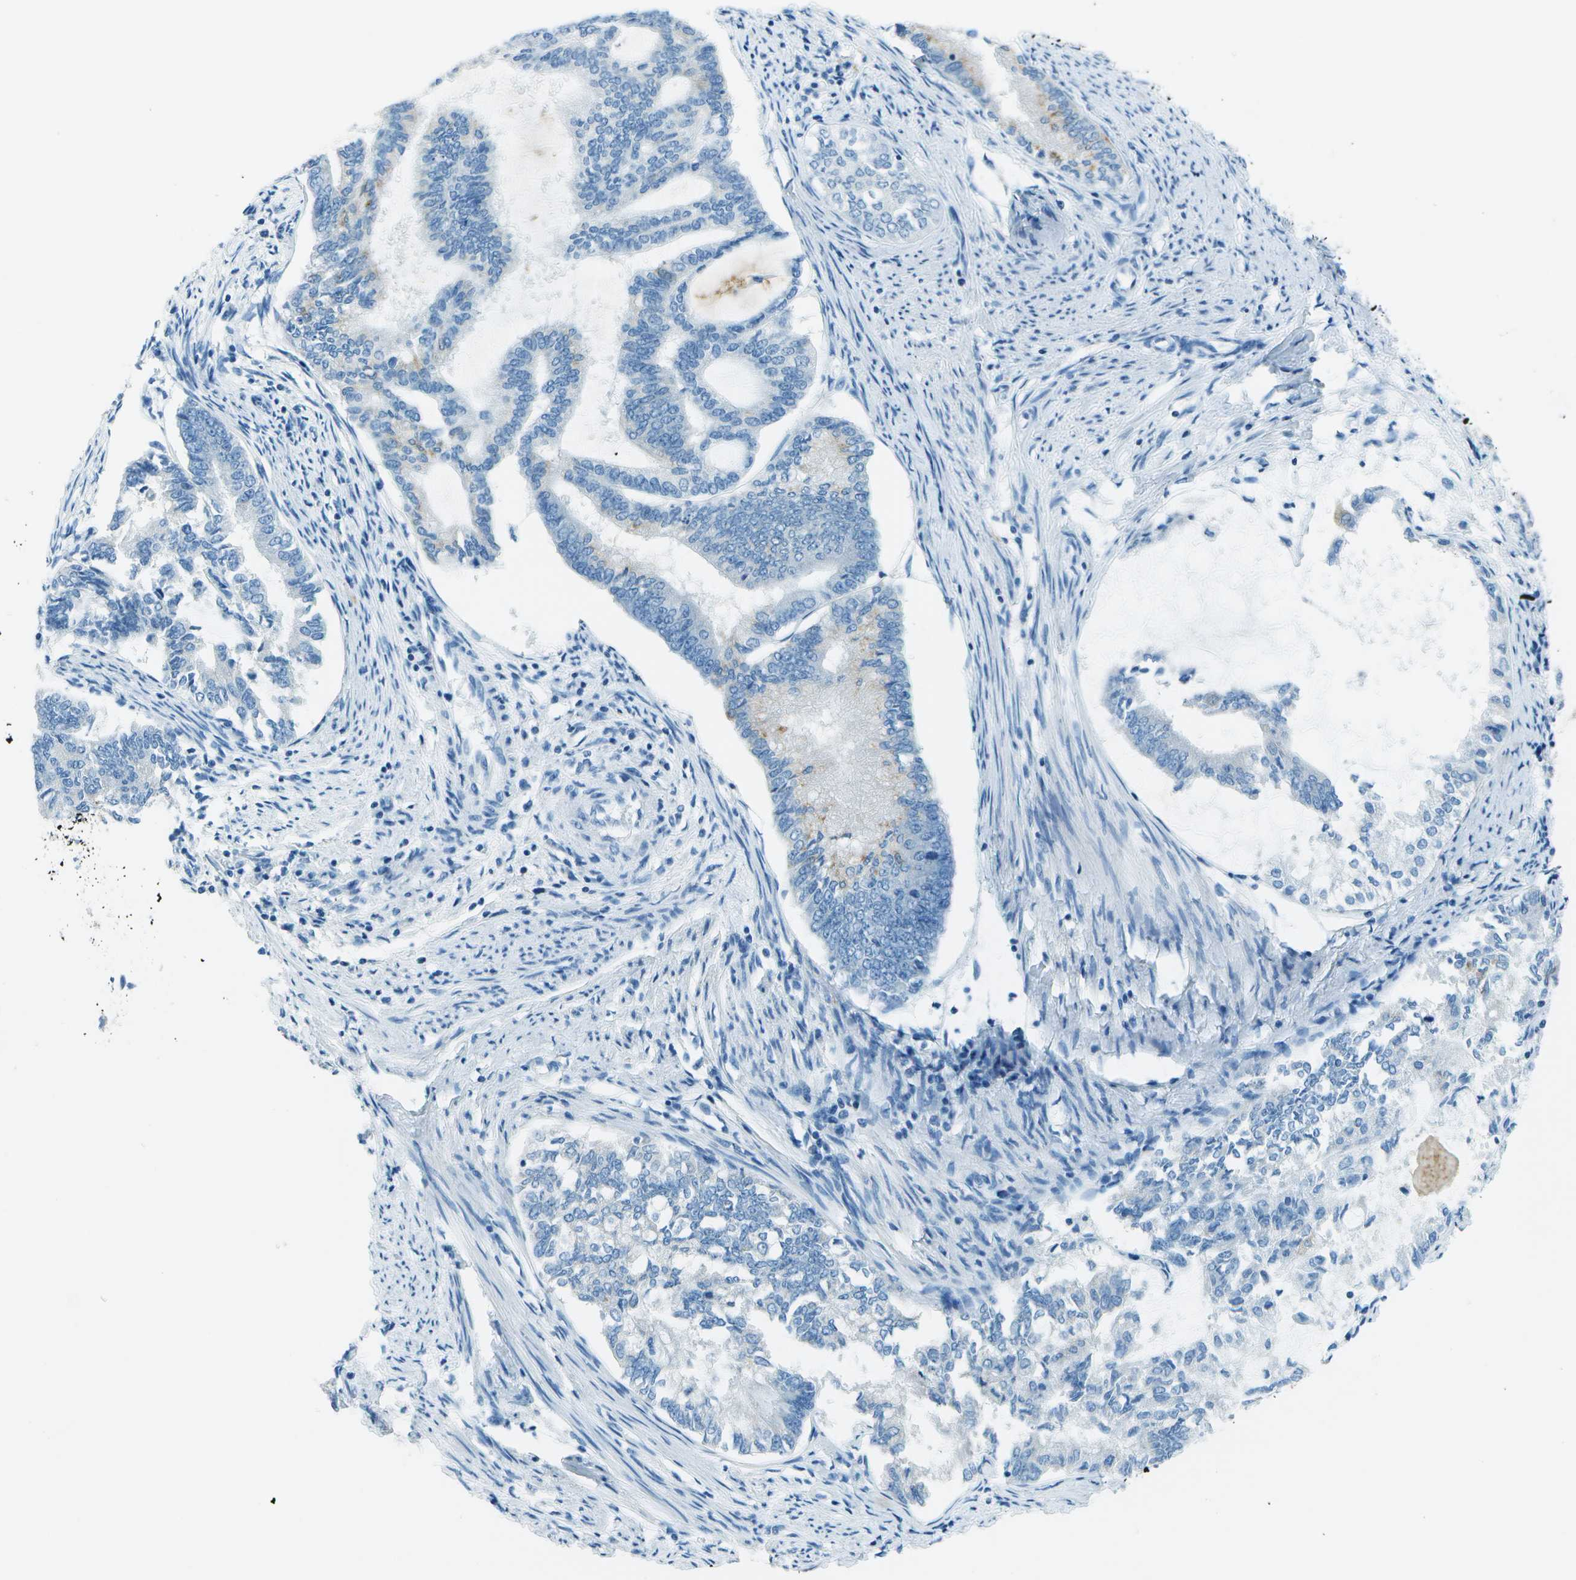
{"staining": {"intensity": "negative", "quantity": "none", "location": "none"}, "tissue": "endometrial cancer", "cell_type": "Tumor cells", "image_type": "cancer", "snomed": [{"axis": "morphology", "description": "Adenocarcinoma, NOS"}, {"axis": "topography", "description": "Endometrium"}], "caption": "Endometrial cancer was stained to show a protein in brown. There is no significant staining in tumor cells.", "gene": "SLC16A10", "patient": {"sex": "female", "age": 86}}